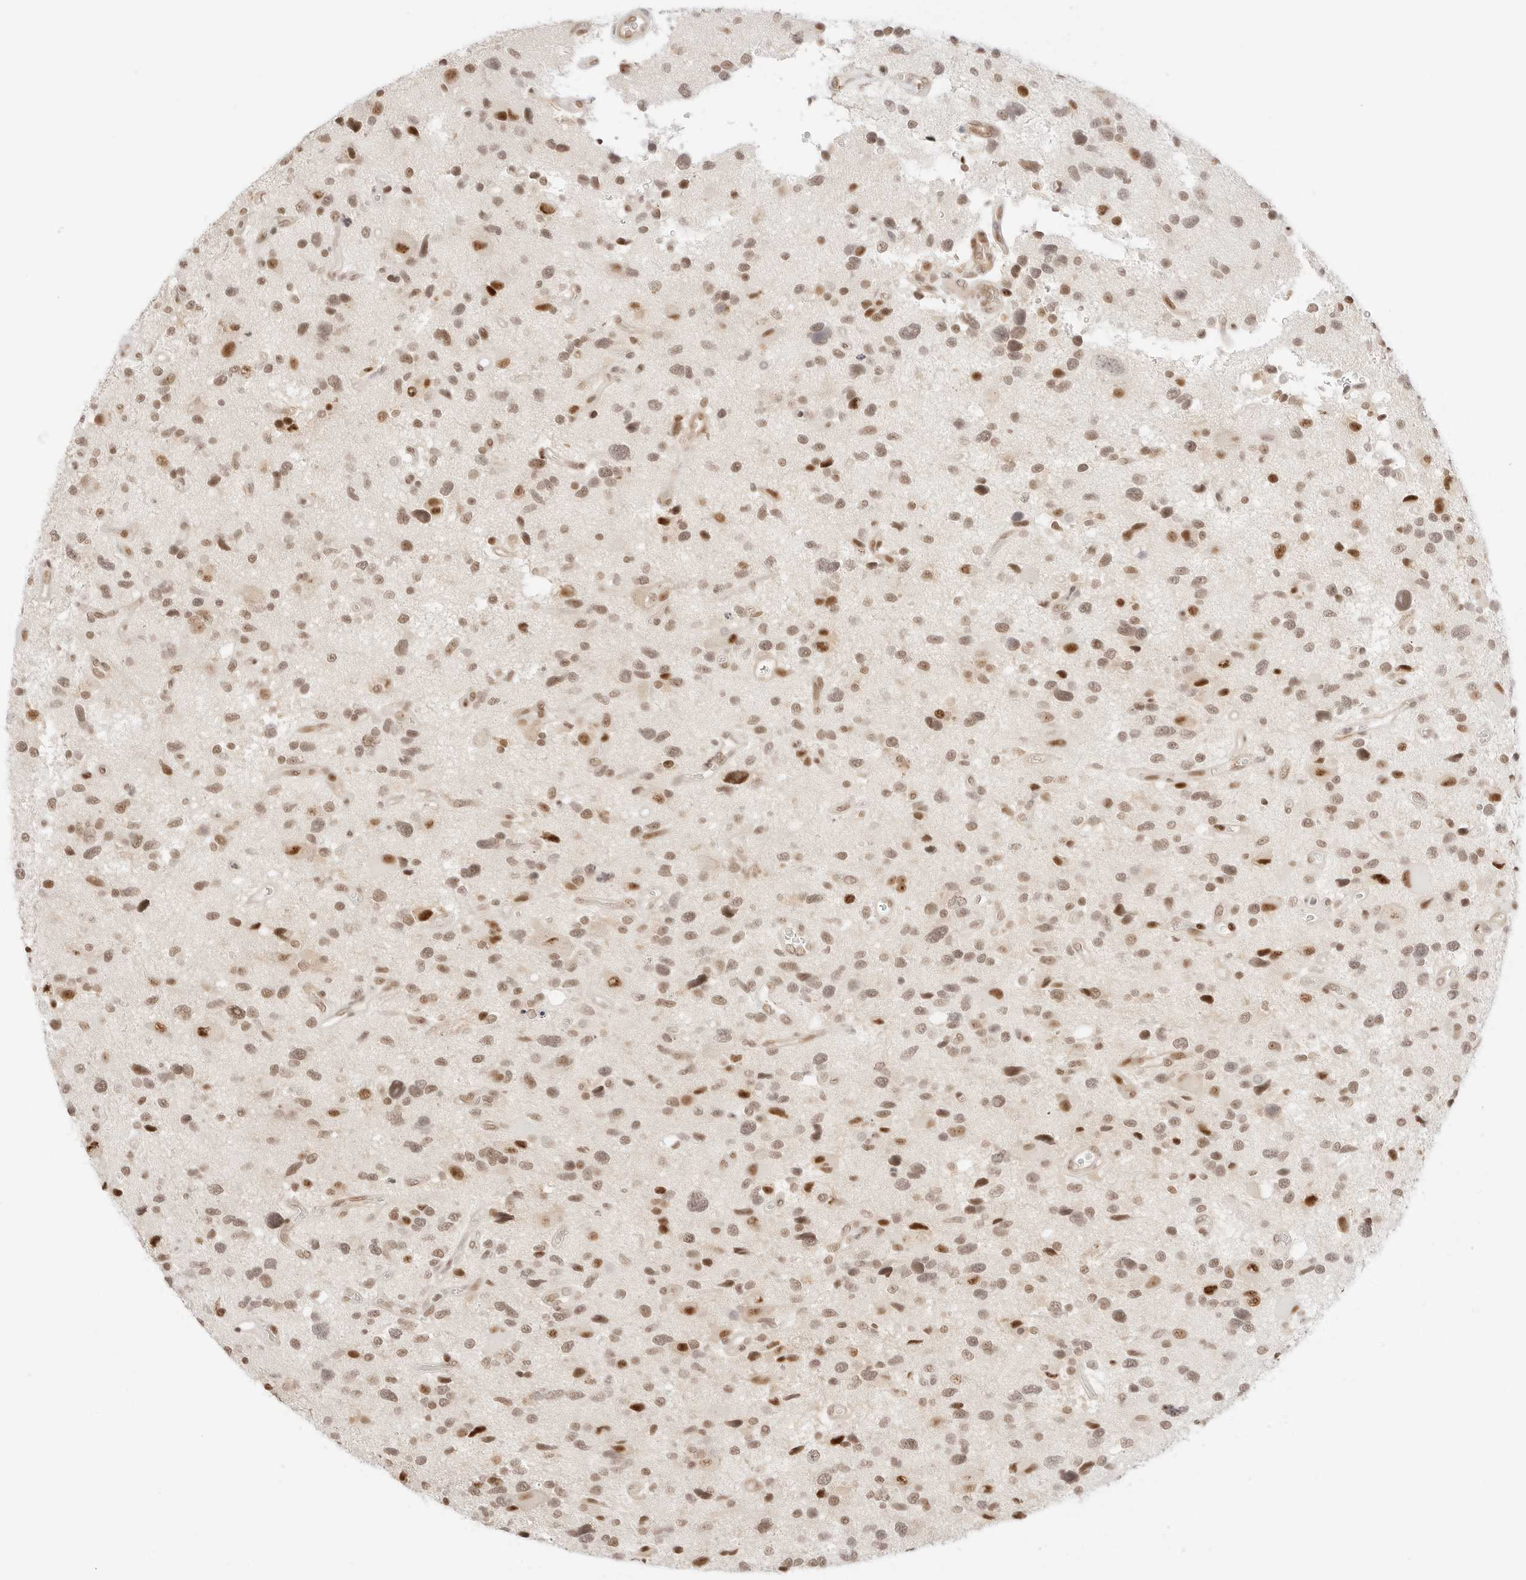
{"staining": {"intensity": "moderate", "quantity": ">75%", "location": "nuclear"}, "tissue": "glioma", "cell_type": "Tumor cells", "image_type": "cancer", "snomed": [{"axis": "morphology", "description": "Glioma, malignant, High grade"}, {"axis": "topography", "description": "Brain"}], "caption": "High-grade glioma (malignant) was stained to show a protein in brown. There is medium levels of moderate nuclear expression in approximately >75% of tumor cells.", "gene": "ITGA6", "patient": {"sex": "male", "age": 33}}